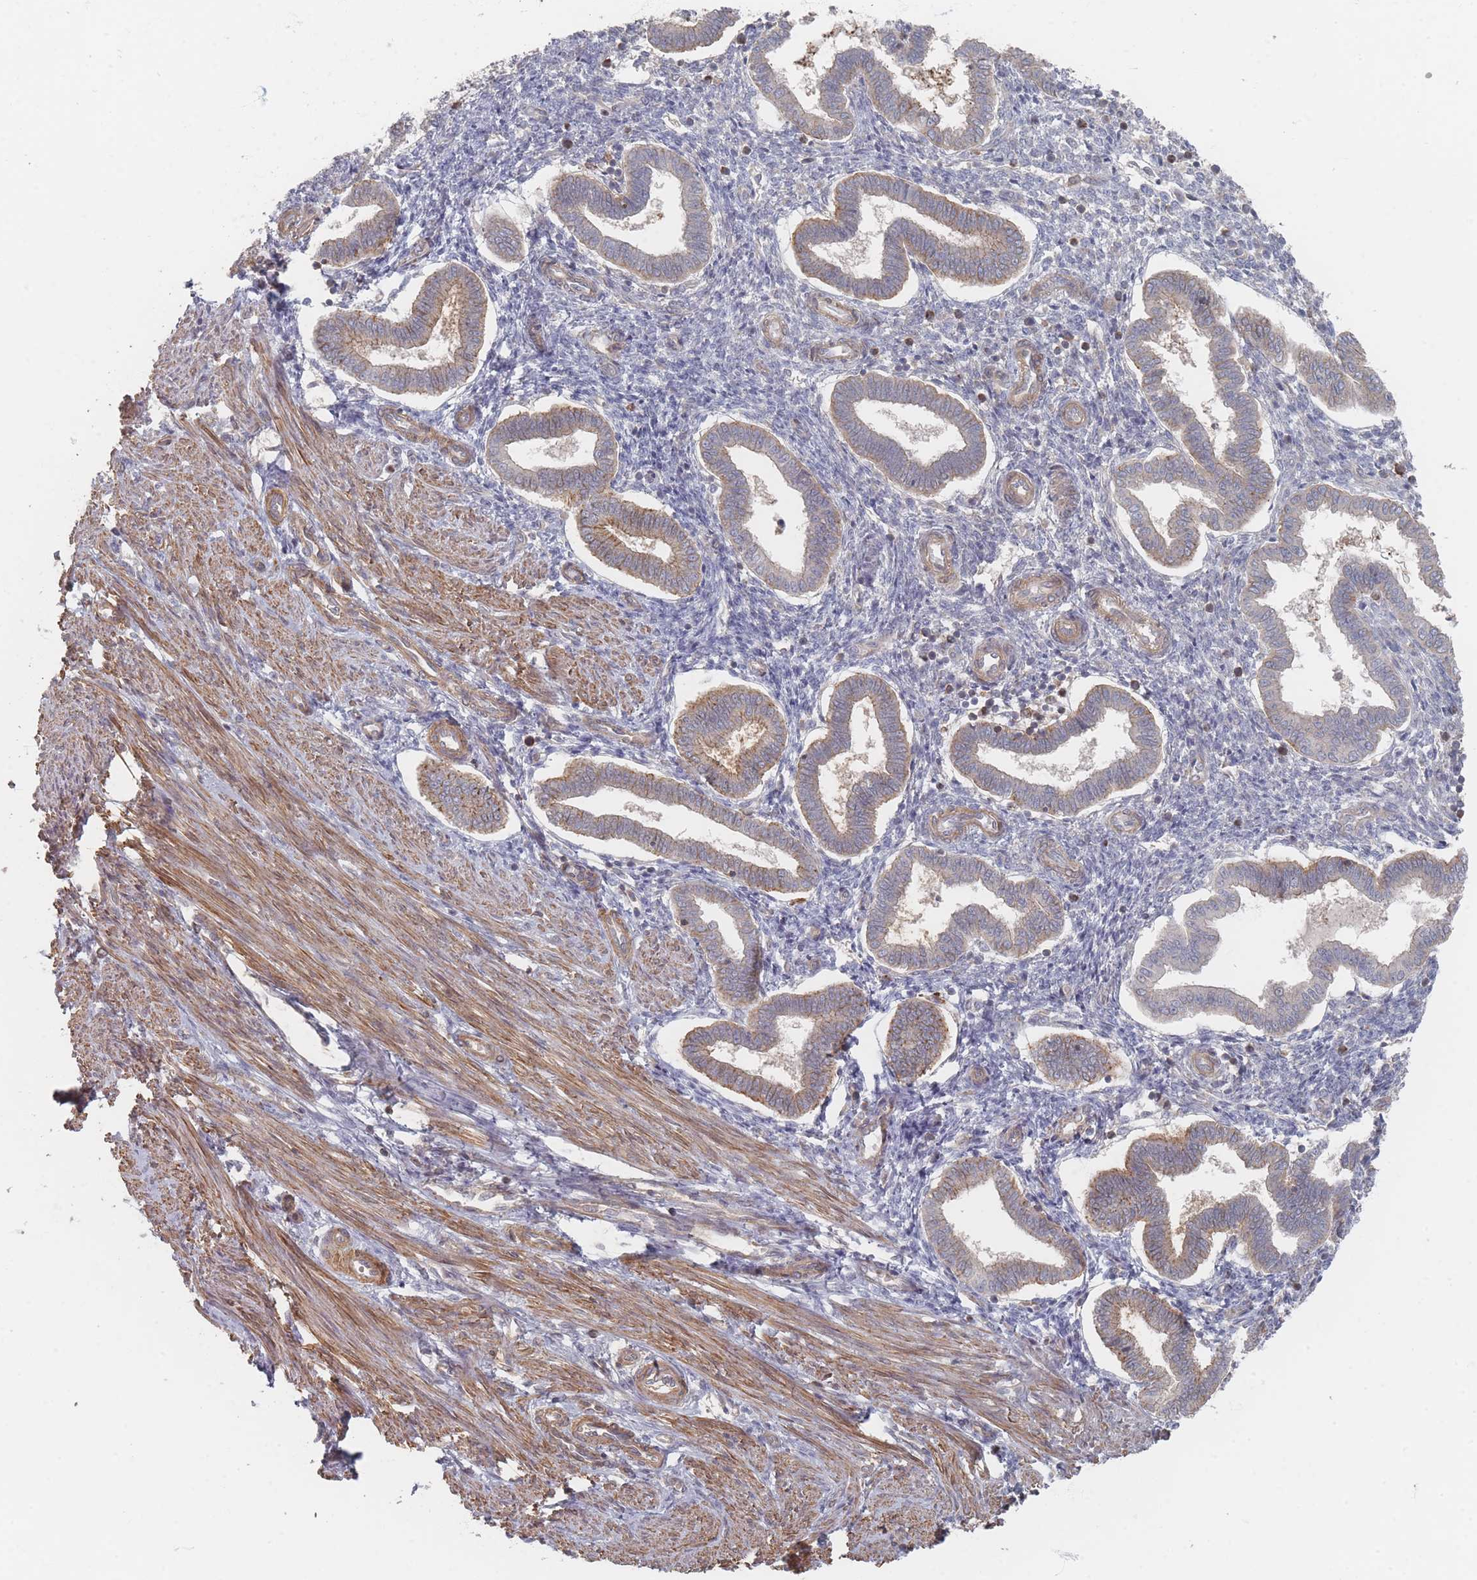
{"staining": {"intensity": "weak", "quantity": "25%-75%", "location": "cytoplasmic/membranous"}, "tissue": "endometrium", "cell_type": "Cells in endometrial stroma", "image_type": "normal", "snomed": [{"axis": "morphology", "description": "Normal tissue, NOS"}, {"axis": "topography", "description": "Endometrium"}], "caption": "Weak cytoplasmic/membranous protein positivity is present in approximately 25%-75% of cells in endometrial stroma in endometrium.", "gene": "GLE1", "patient": {"sex": "female", "age": 24}}